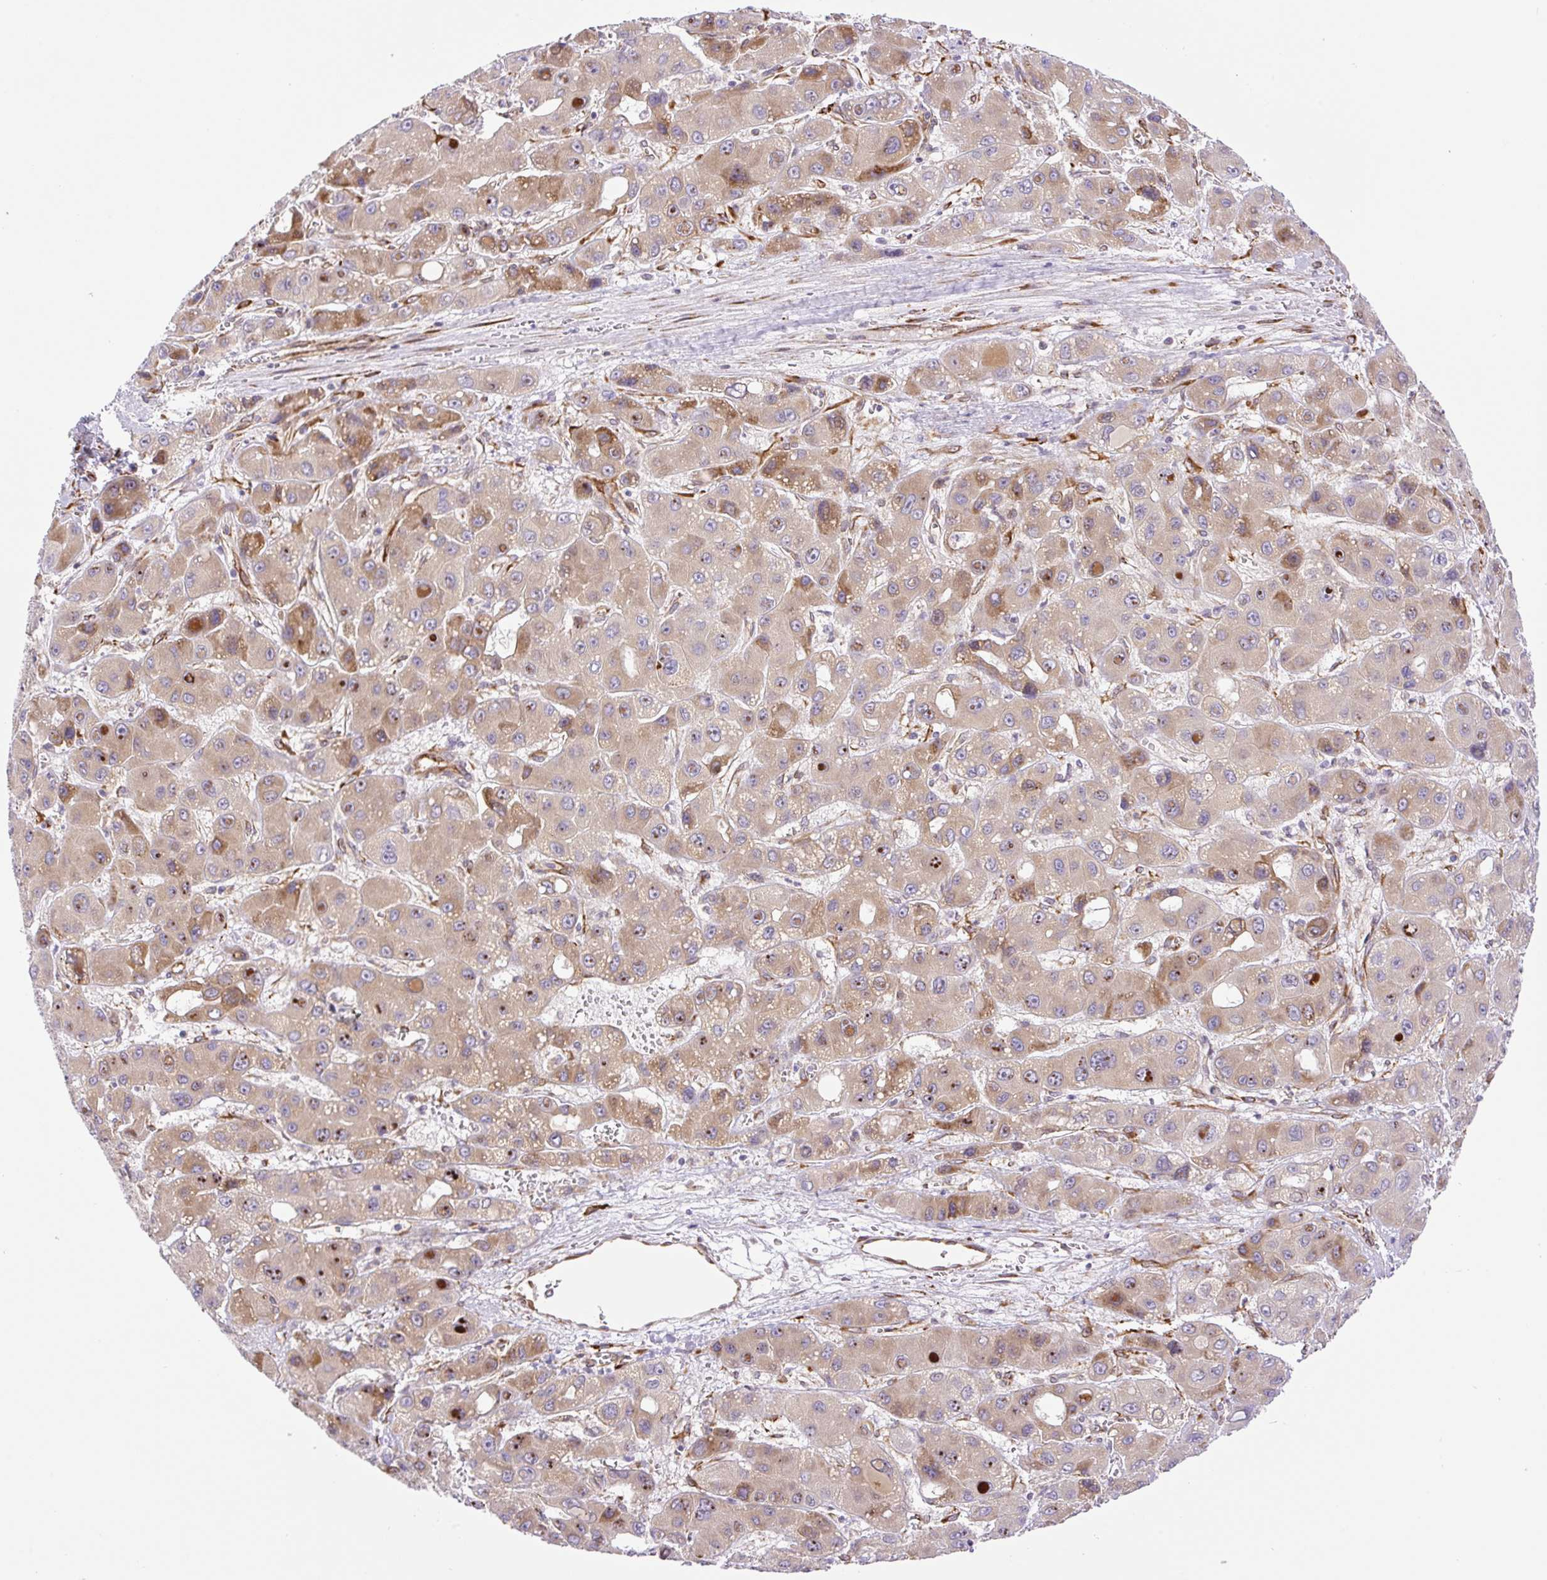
{"staining": {"intensity": "moderate", "quantity": "25%-75%", "location": "cytoplasmic/membranous"}, "tissue": "liver cancer", "cell_type": "Tumor cells", "image_type": "cancer", "snomed": [{"axis": "morphology", "description": "Carcinoma, Hepatocellular, NOS"}, {"axis": "topography", "description": "Liver"}], "caption": "The histopathology image shows a brown stain indicating the presence of a protein in the cytoplasmic/membranous of tumor cells in liver cancer. The staining is performed using DAB brown chromogen to label protein expression. The nuclei are counter-stained blue using hematoxylin.", "gene": "RAB30", "patient": {"sex": "male", "age": 55}}